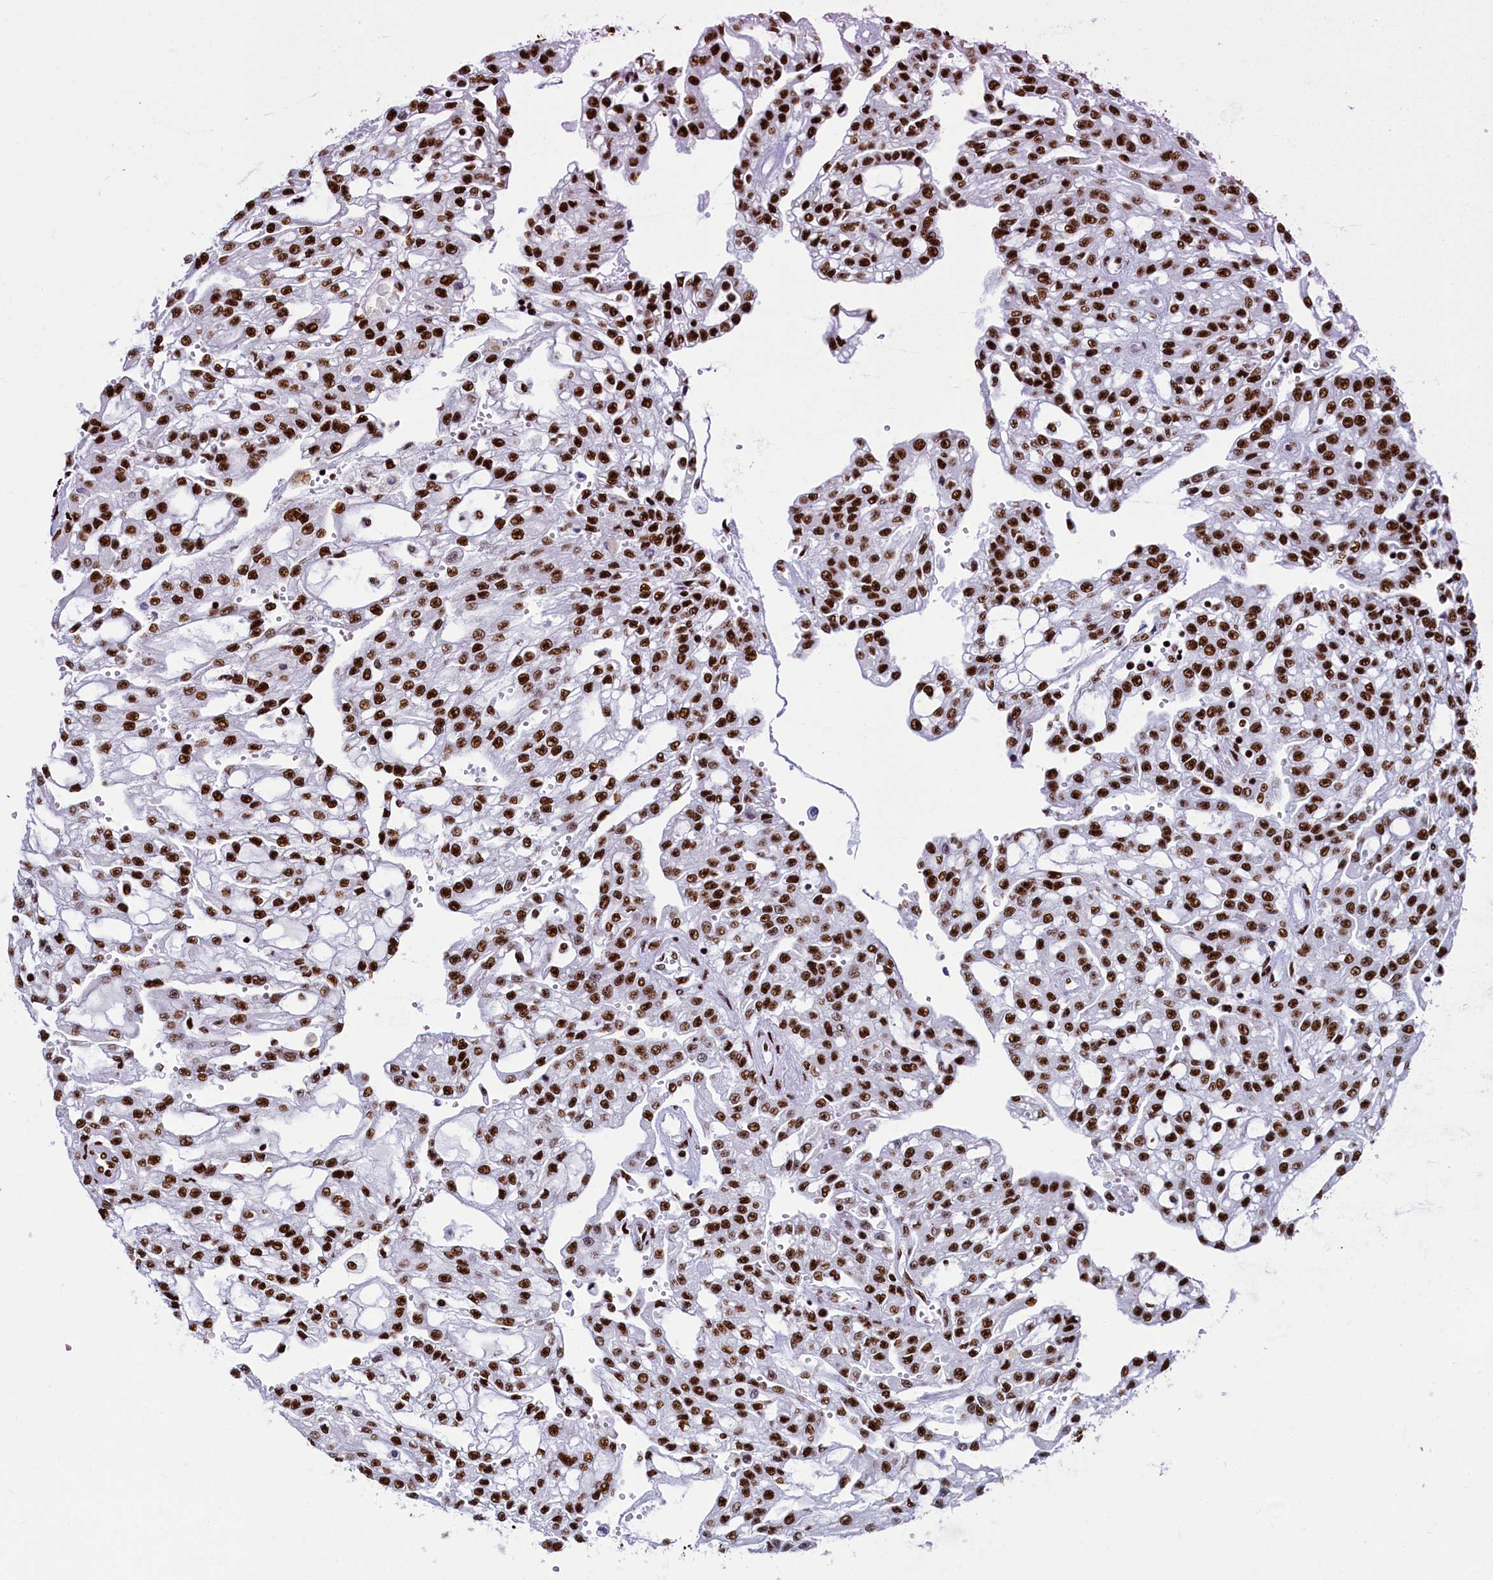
{"staining": {"intensity": "strong", "quantity": ">75%", "location": "nuclear"}, "tissue": "renal cancer", "cell_type": "Tumor cells", "image_type": "cancer", "snomed": [{"axis": "morphology", "description": "Adenocarcinoma, NOS"}, {"axis": "topography", "description": "Kidney"}], "caption": "Renal adenocarcinoma stained for a protein demonstrates strong nuclear positivity in tumor cells. The staining was performed using DAB (3,3'-diaminobenzidine), with brown indicating positive protein expression. Nuclei are stained blue with hematoxylin.", "gene": "SRRM2", "patient": {"sex": "male", "age": 63}}